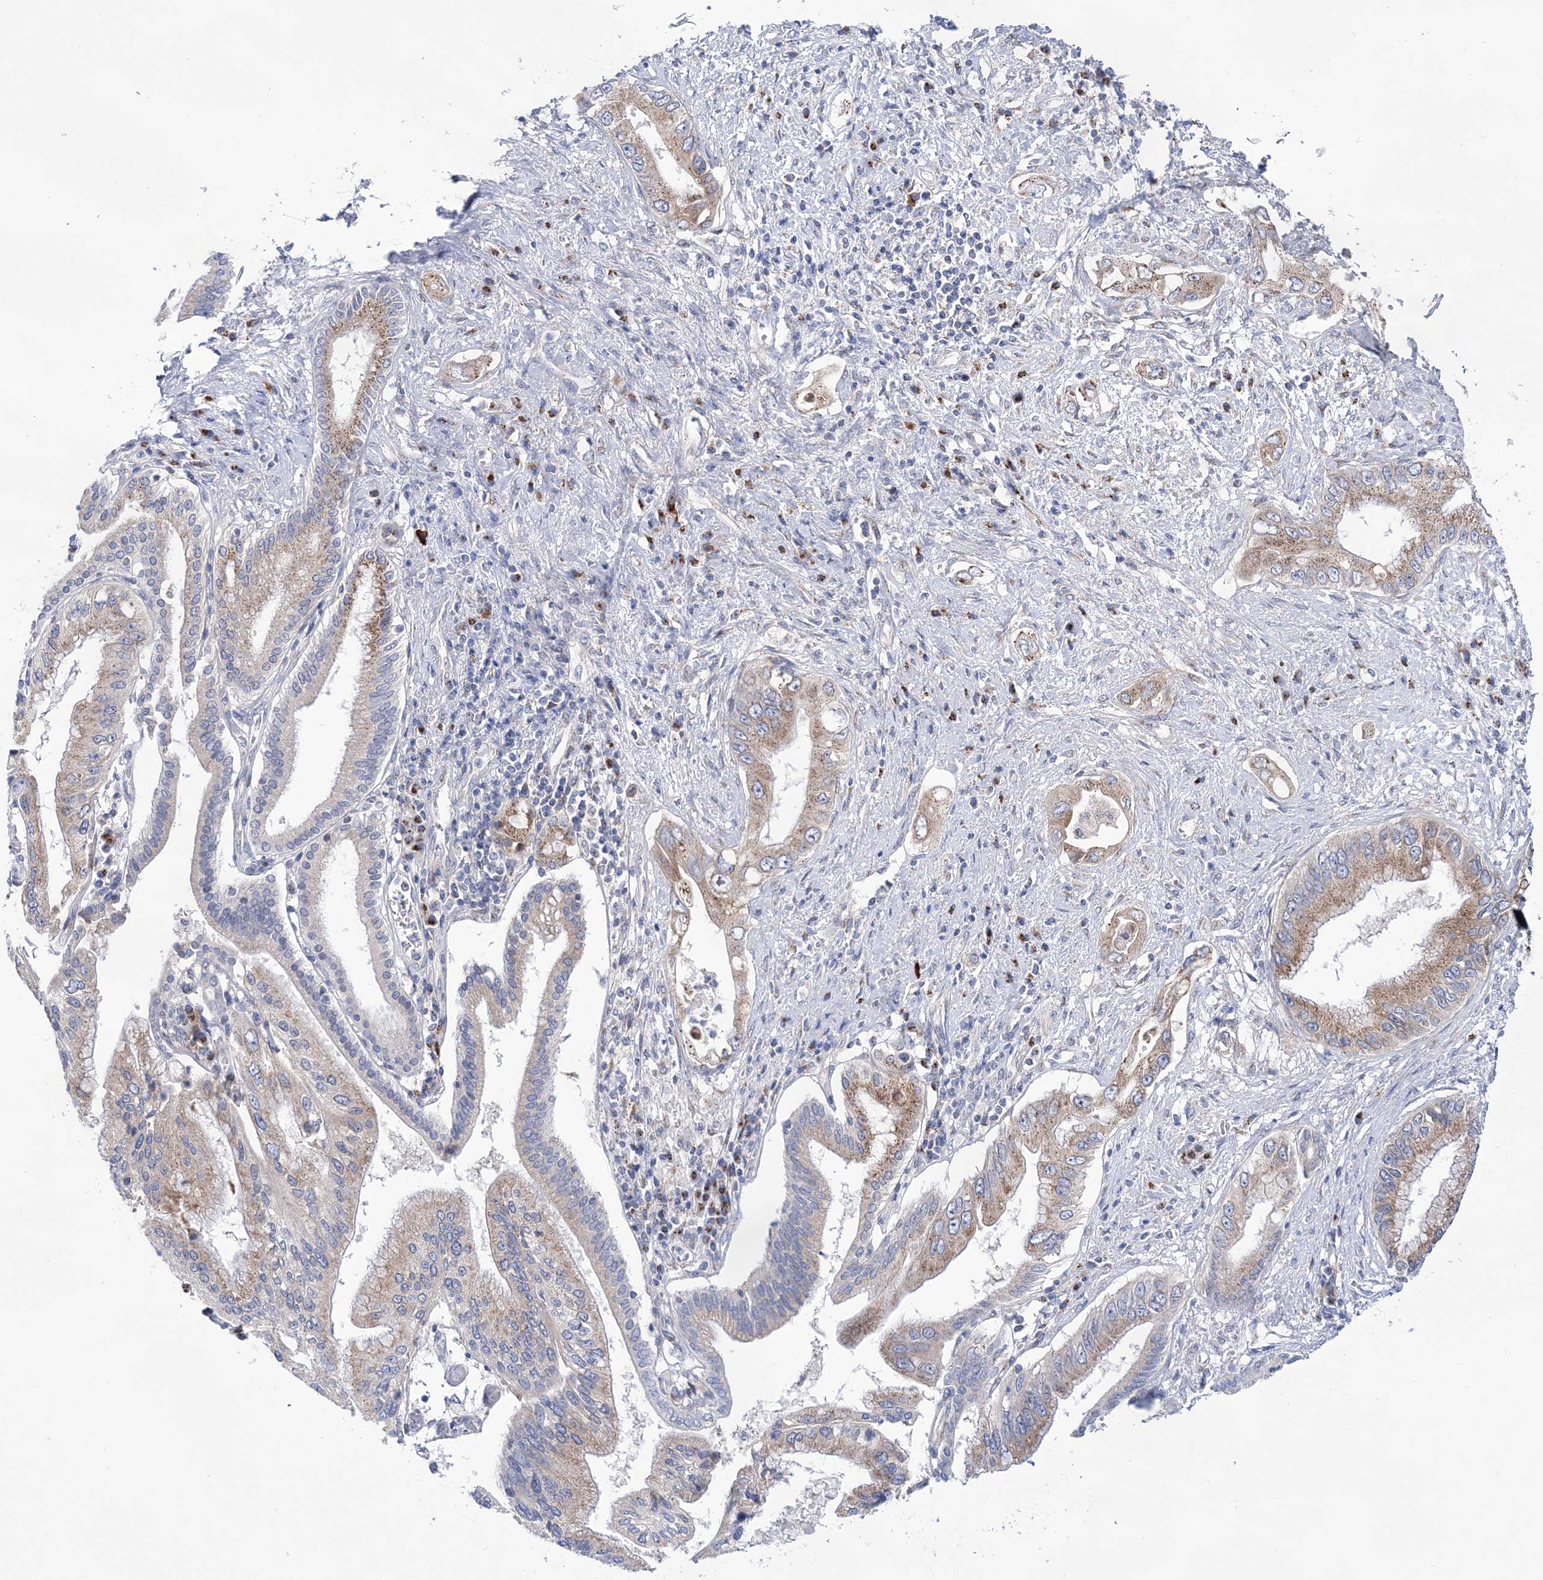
{"staining": {"intensity": "moderate", "quantity": ">75%", "location": "cytoplasmic/membranous"}, "tissue": "pancreatic cancer", "cell_type": "Tumor cells", "image_type": "cancer", "snomed": [{"axis": "morphology", "description": "Inflammation, NOS"}, {"axis": "morphology", "description": "Adenocarcinoma, NOS"}, {"axis": "topography", "description": "Pancreas"}], "caption": "Brown immunohistochemical staining in adenocarcinoma (pancreatic) displays moderate cytoplasmic/membranous expression in approximately >75% of tumor cells. Immunohistochemistry stains the protein of interest in brown and the nuclei are stained blue.", "gene": "COPB2", "patient": {"sex": "female", "age": 56}}